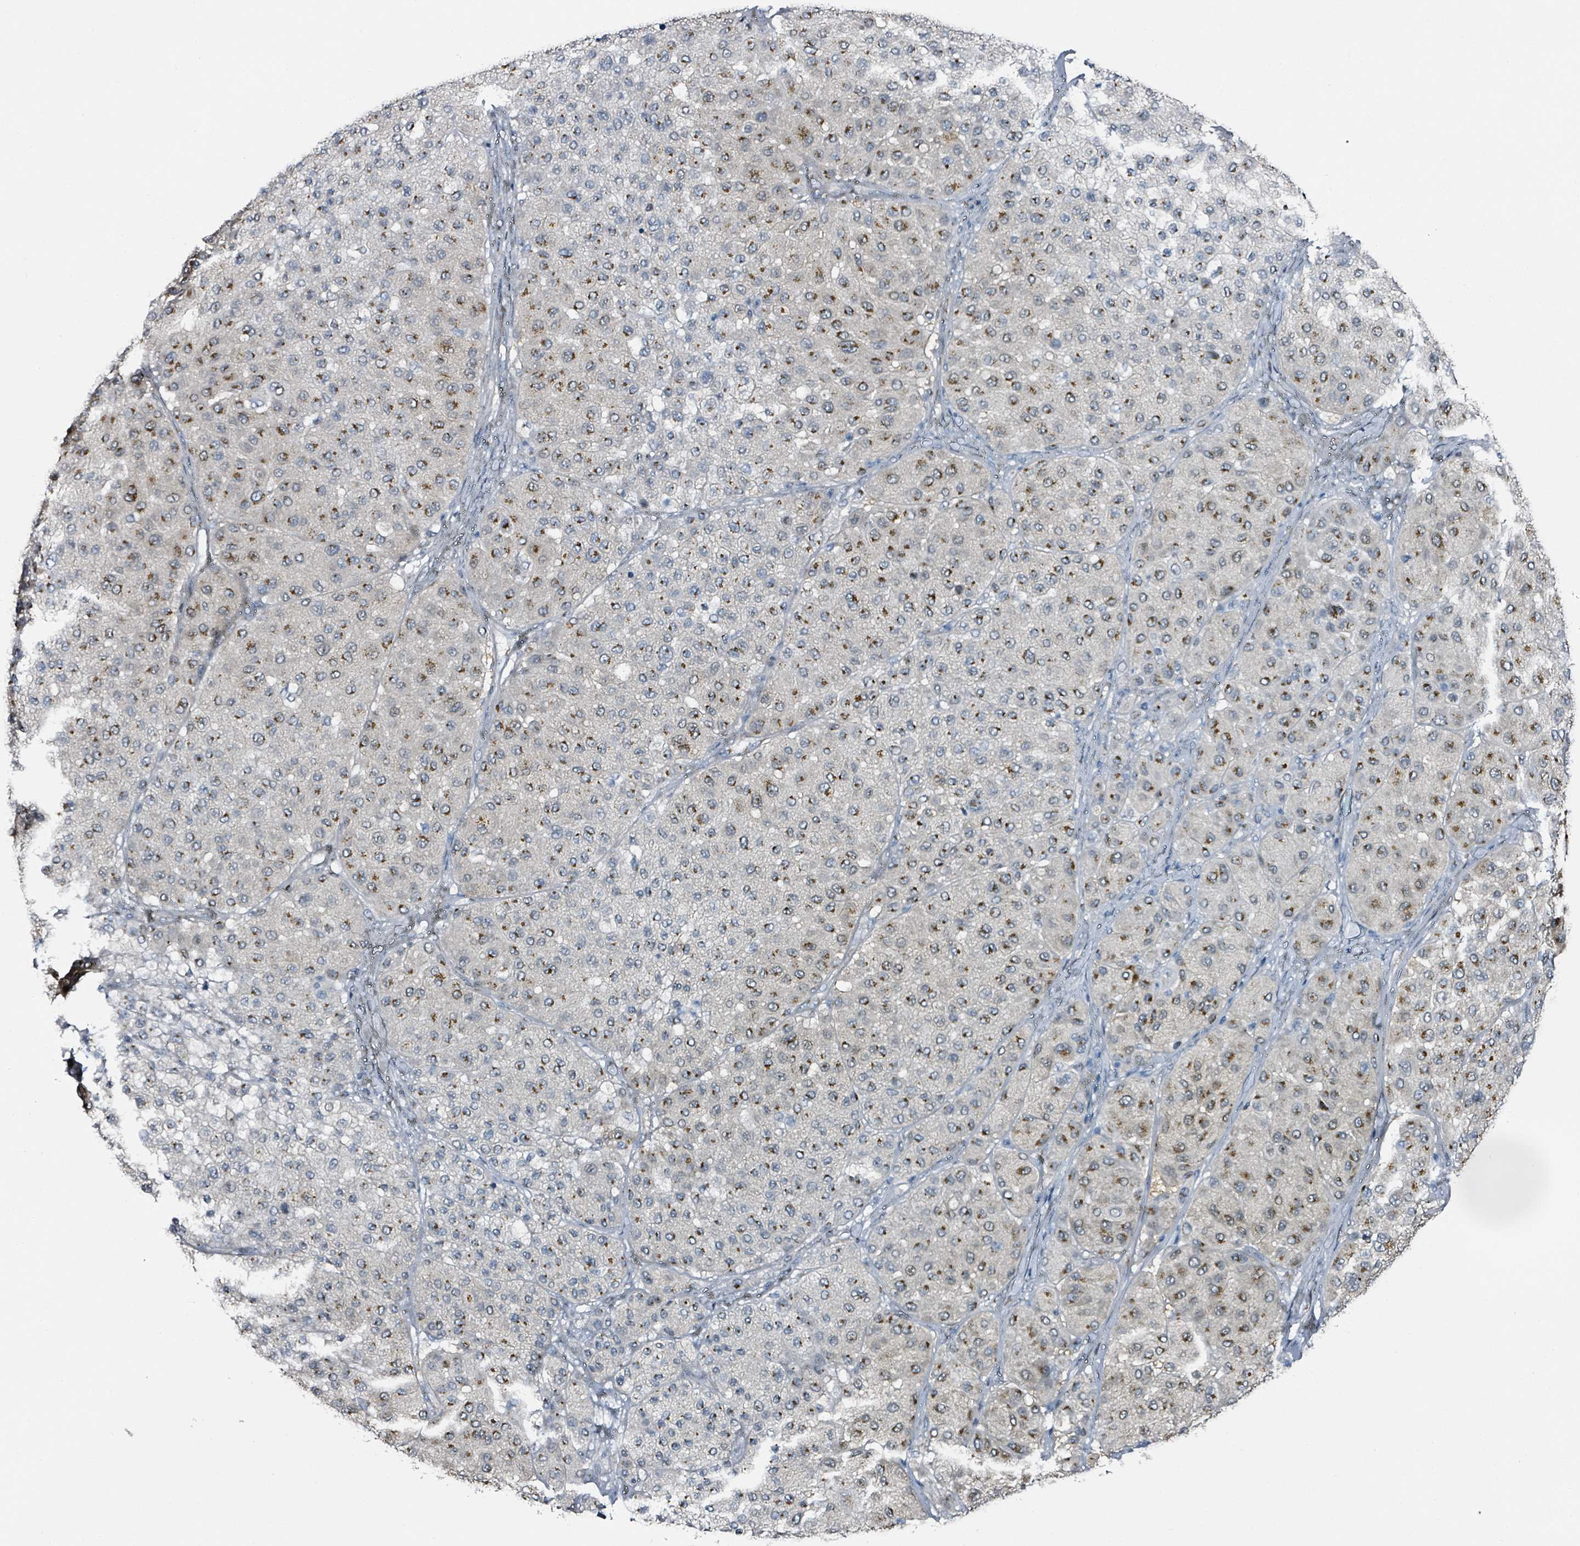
{"staining": {"intensity": "strong", "quantity": "25%-75%", "location": "cytoplasmic/membranous"}, "tissue": "melanoma", "cell_type": "Tumor cells", "image_type": "cancer", "snomed": [{"axis": "morphology", "description": "Malignant melanoma, Metastatic site"}, {"axis": "topography", "description": "Smooth muscle"}], "caption": "DAB immunohistochemical staining of melanoma exhibits strong cytoplasmic/membranous protein expression in about 25%-75% of tumor cells.", "gene": "B3GAT3", "patient": {"sex": "male", "age": 41}}